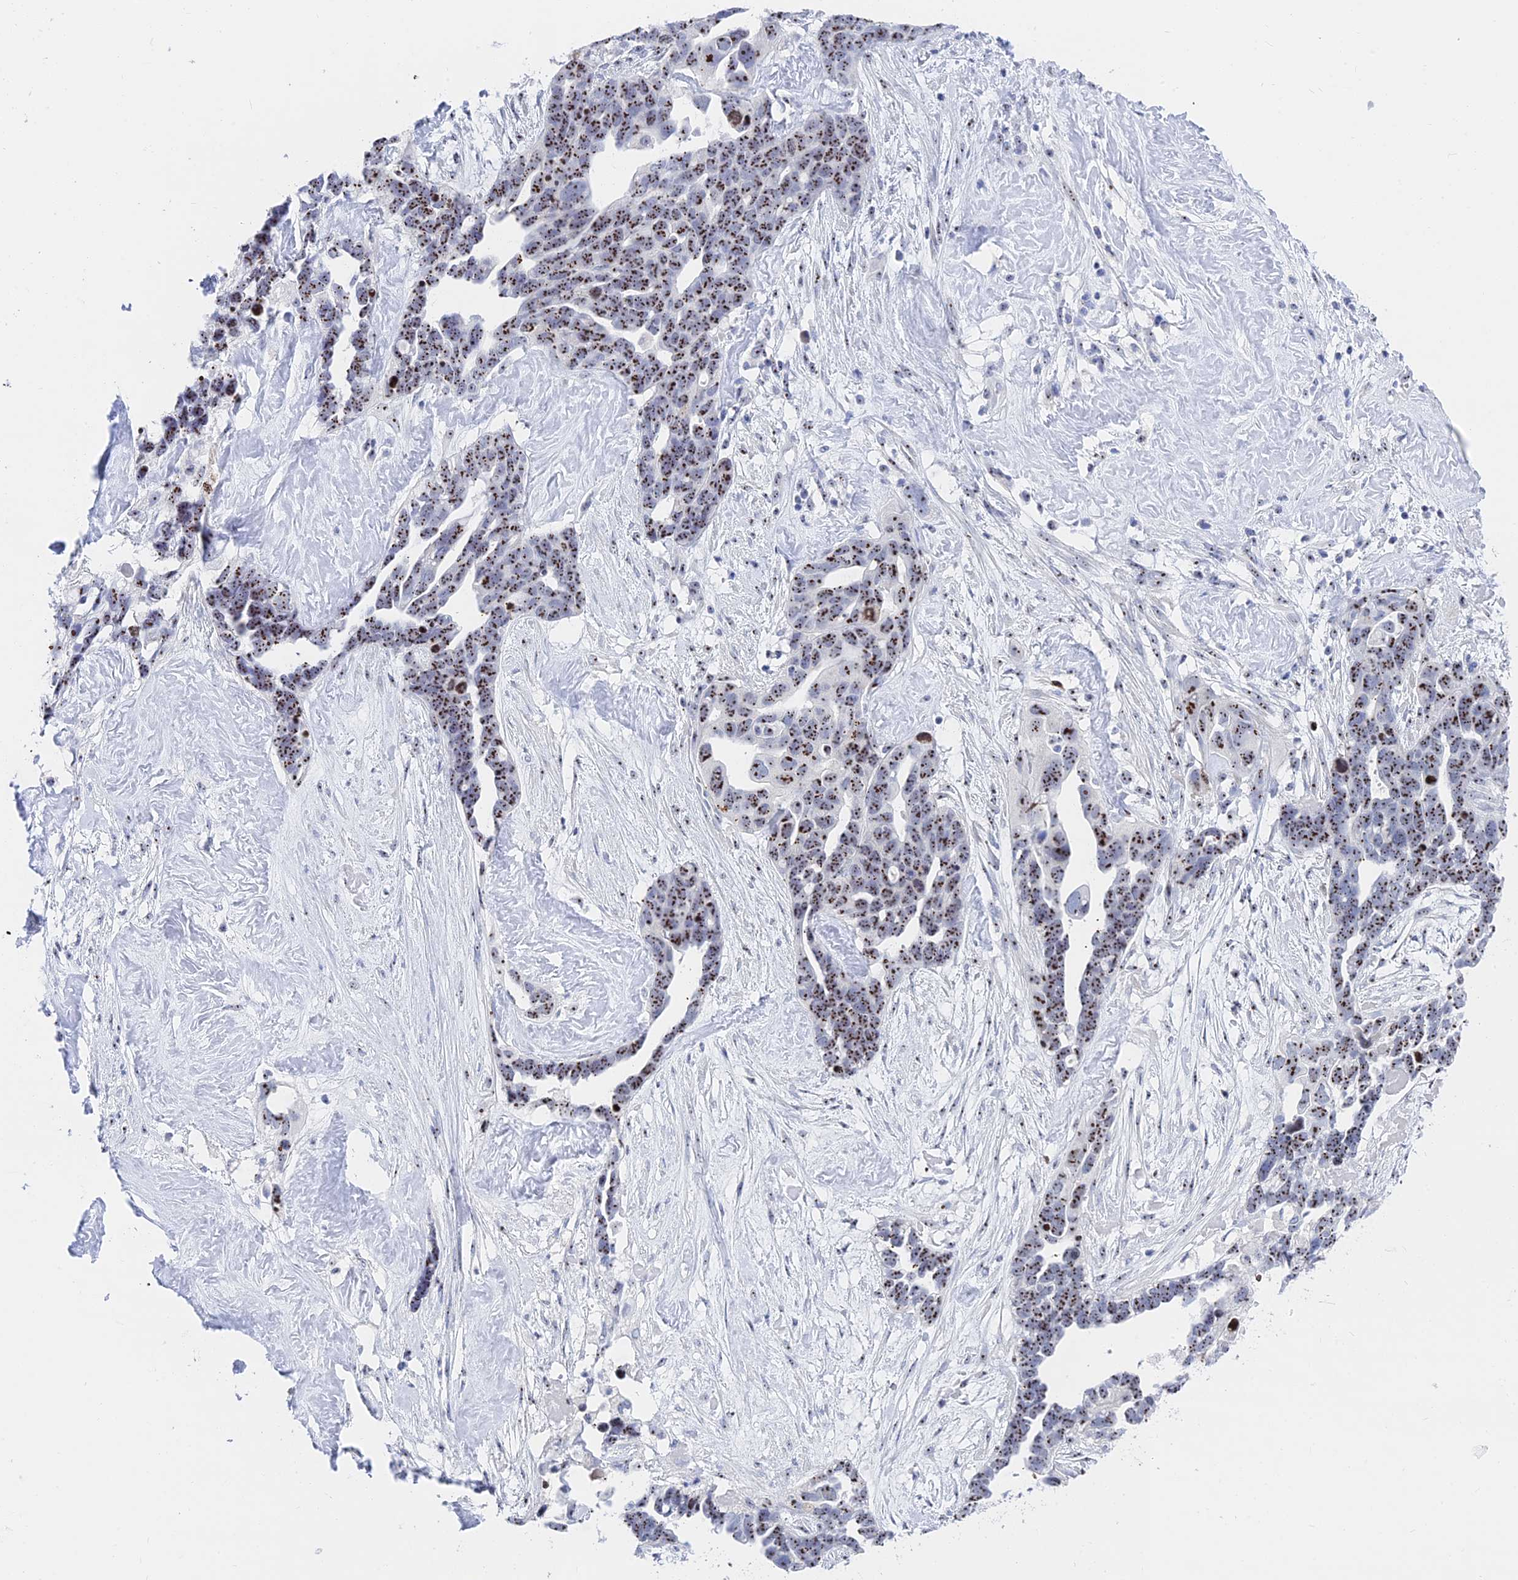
{"staining": {"intensity": "strong", "quantity": ">75%", "location": "nuclear"}, "tissue": "ovarian cancer", "cell_type": "Tumor cells", "image_type": "cancer", "snomed": [{"axis": "morphology", "description": "Cystadenocarcinoma, serous, NOS"}, {"axis": "topography", "description": "Ovary"}], "caption": "Approximately >75% of tumor cells in serous cystadenocarcinoma (ovarian) reveal strong nuclear protein expression as visualized by brown immunohistochemical staining.", "gene": "RSL1D1", "patient": {"sex": "female", "age": 54}}